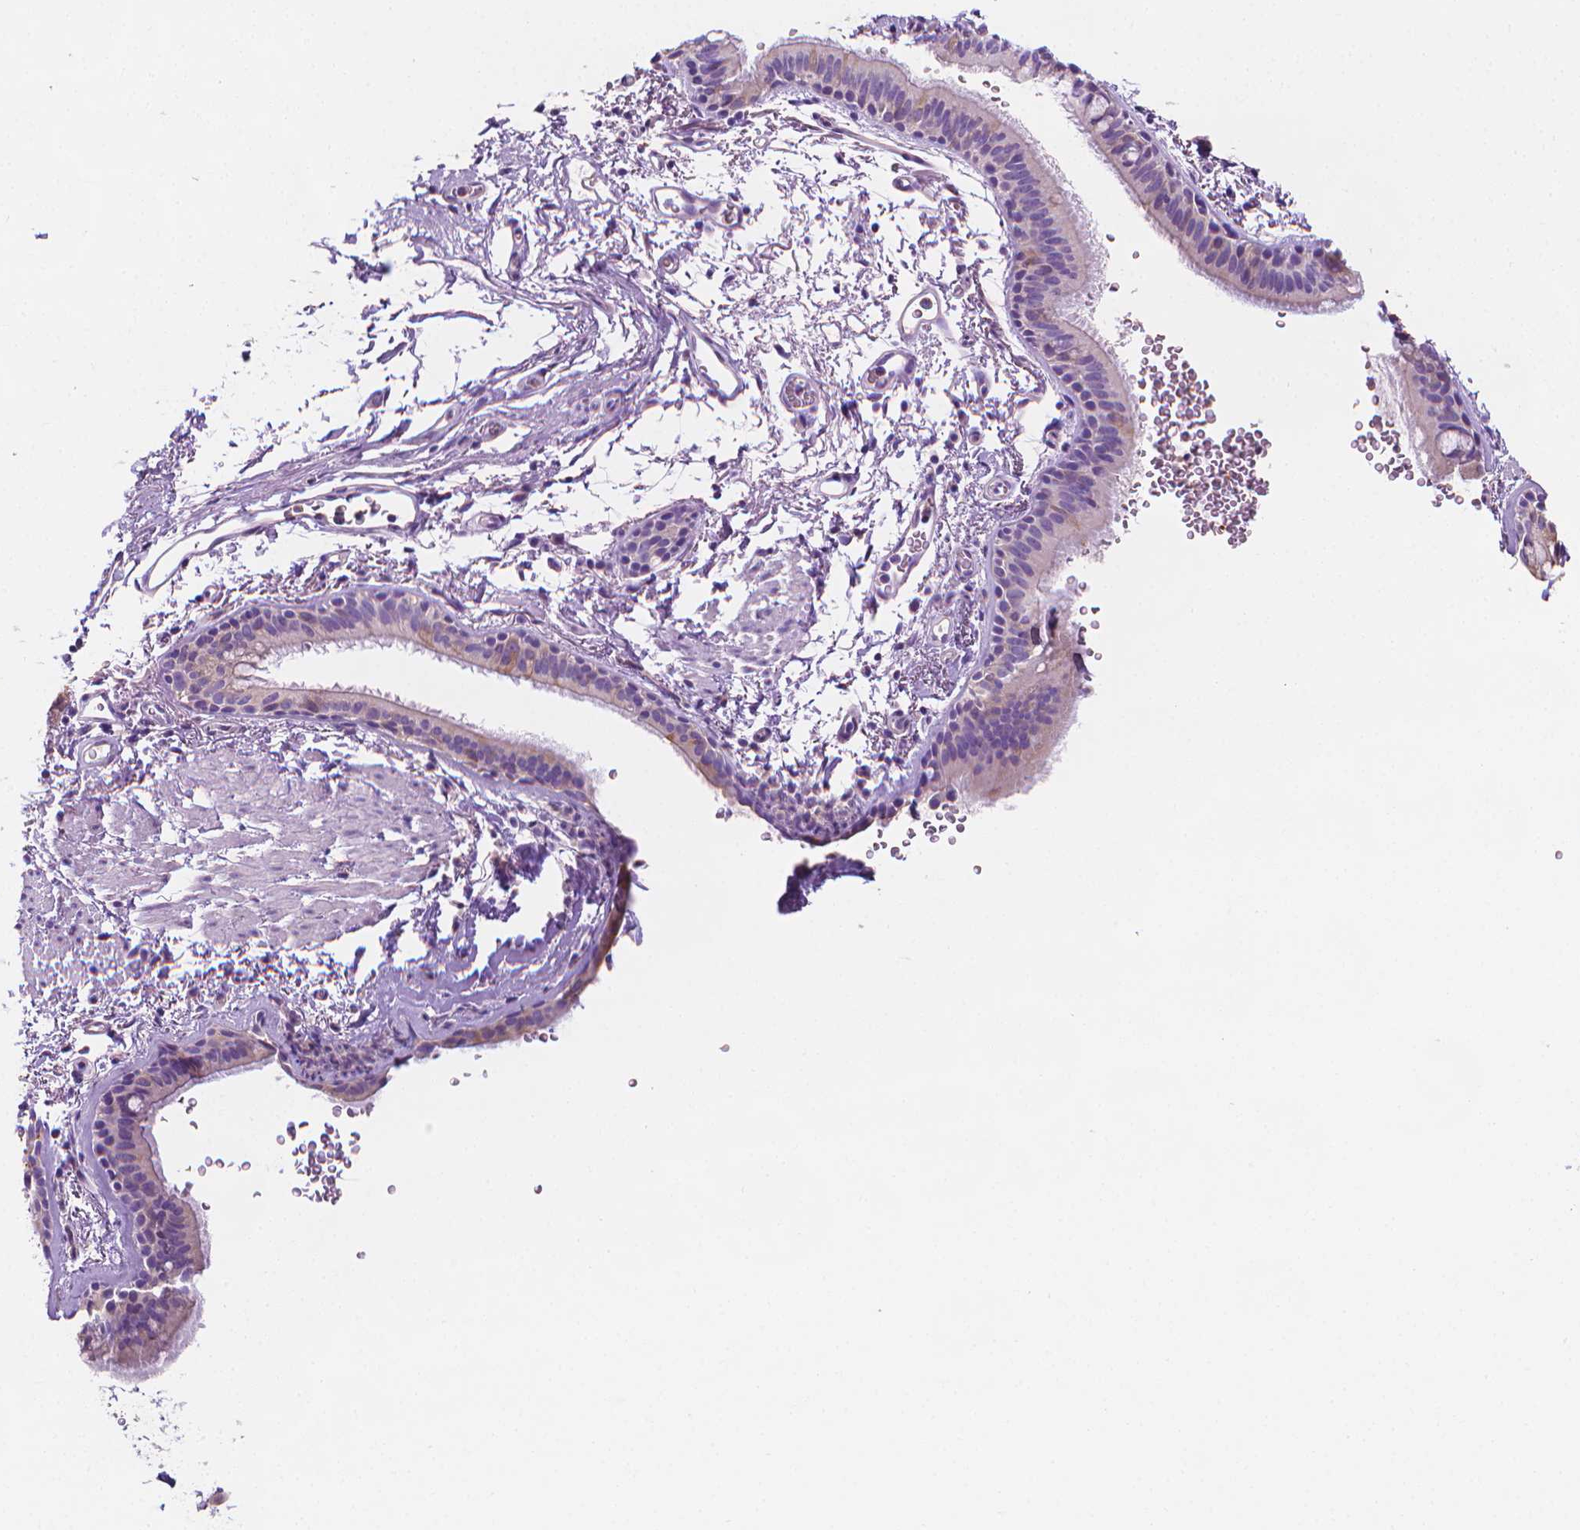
{"staining": {"intensity": "negative", "quantity": "none", "location": "none"}, "tissue": "bronchus", "cell_type": "Respiratory epithelial cells", "image_type": "normal", "snomed": [{"axis": "morphology", "description": "Normal tissue, NOS"}, {"axis": "topography", "description": "Lymph node"}, {"axis": "topography", "description": "Bronchus"}], "caption": "High power microscopy photomicrograph of an immunohistochemistry (IHC) image of unremarkable bronchus, revealing no significant staining in respiratory epithelial cells.", "gene": "FASN", "patient": {"sex": "female", "age": 70}}